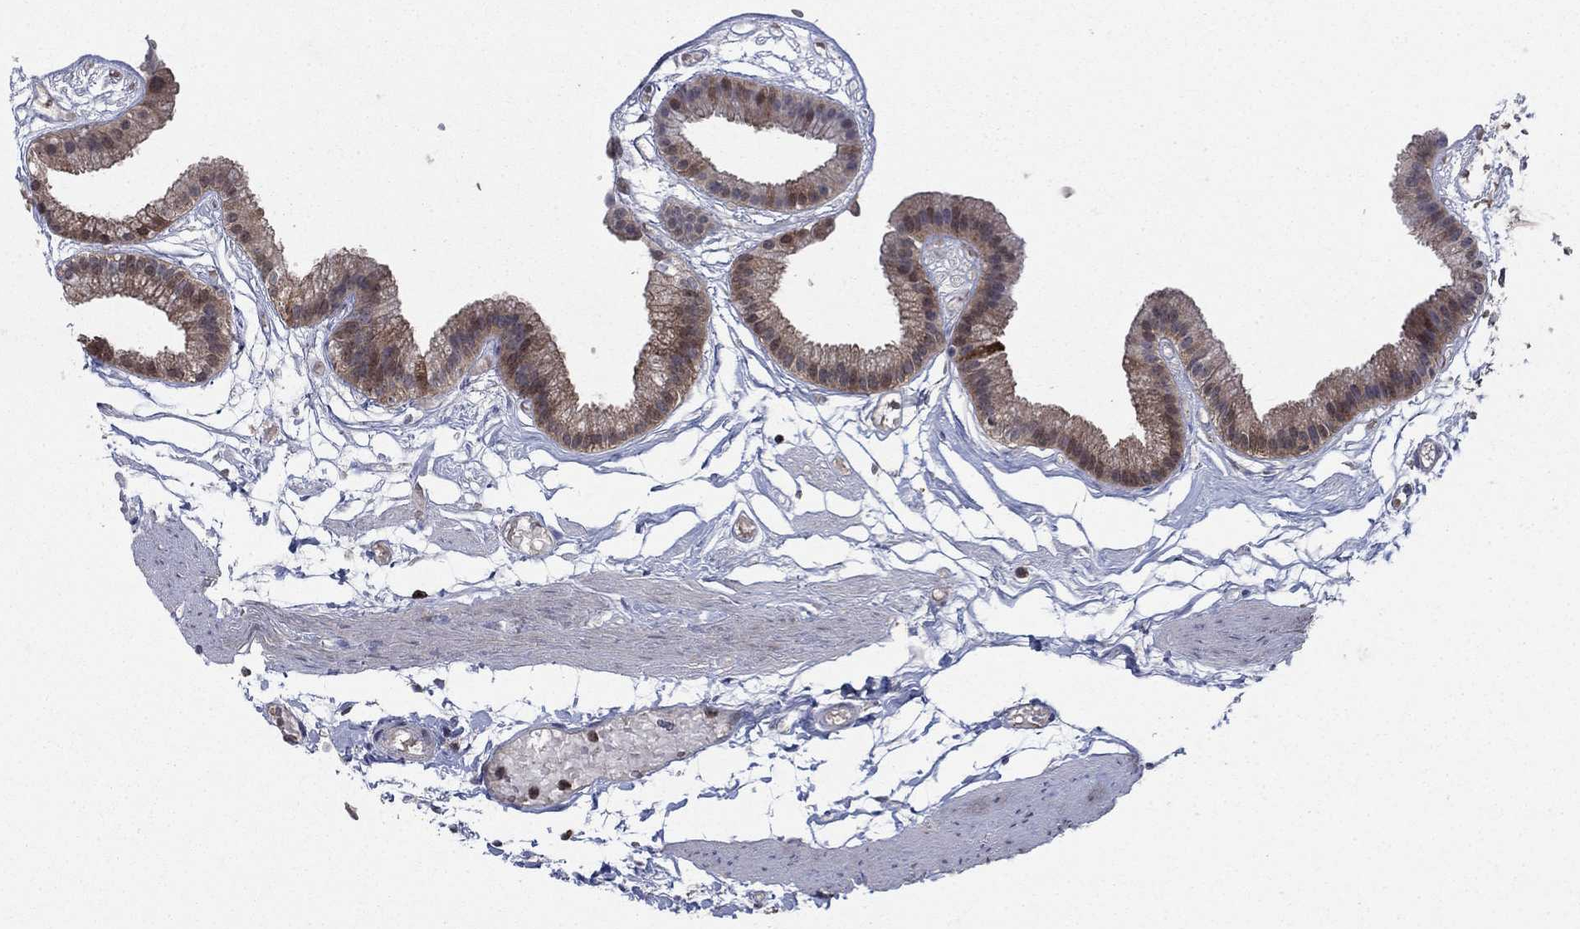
{"staining": {"intensity": "weak", "quantity": "25%-75%", "location": "cytoplasmic/membranous"}, "tissue": "gallbladder", "cell_type": "Glandular cells", "image_type": "normal", "snomed": [{"axis": "morphology", "description": "Normal tissue, NOS"}, {"axis": "topography", "description": "Gallbladder"}], "caption": "Gallbladder stained for a protein exhibits weak cytoplasmic/membranous positivity in glandular cells. (Stains: DAB in brown, nuclei in blue, Microscopy: brightfield microscopy at high magnification).", "gene": "CACYBP", "patient": {"sex": "female", "age": 45}}